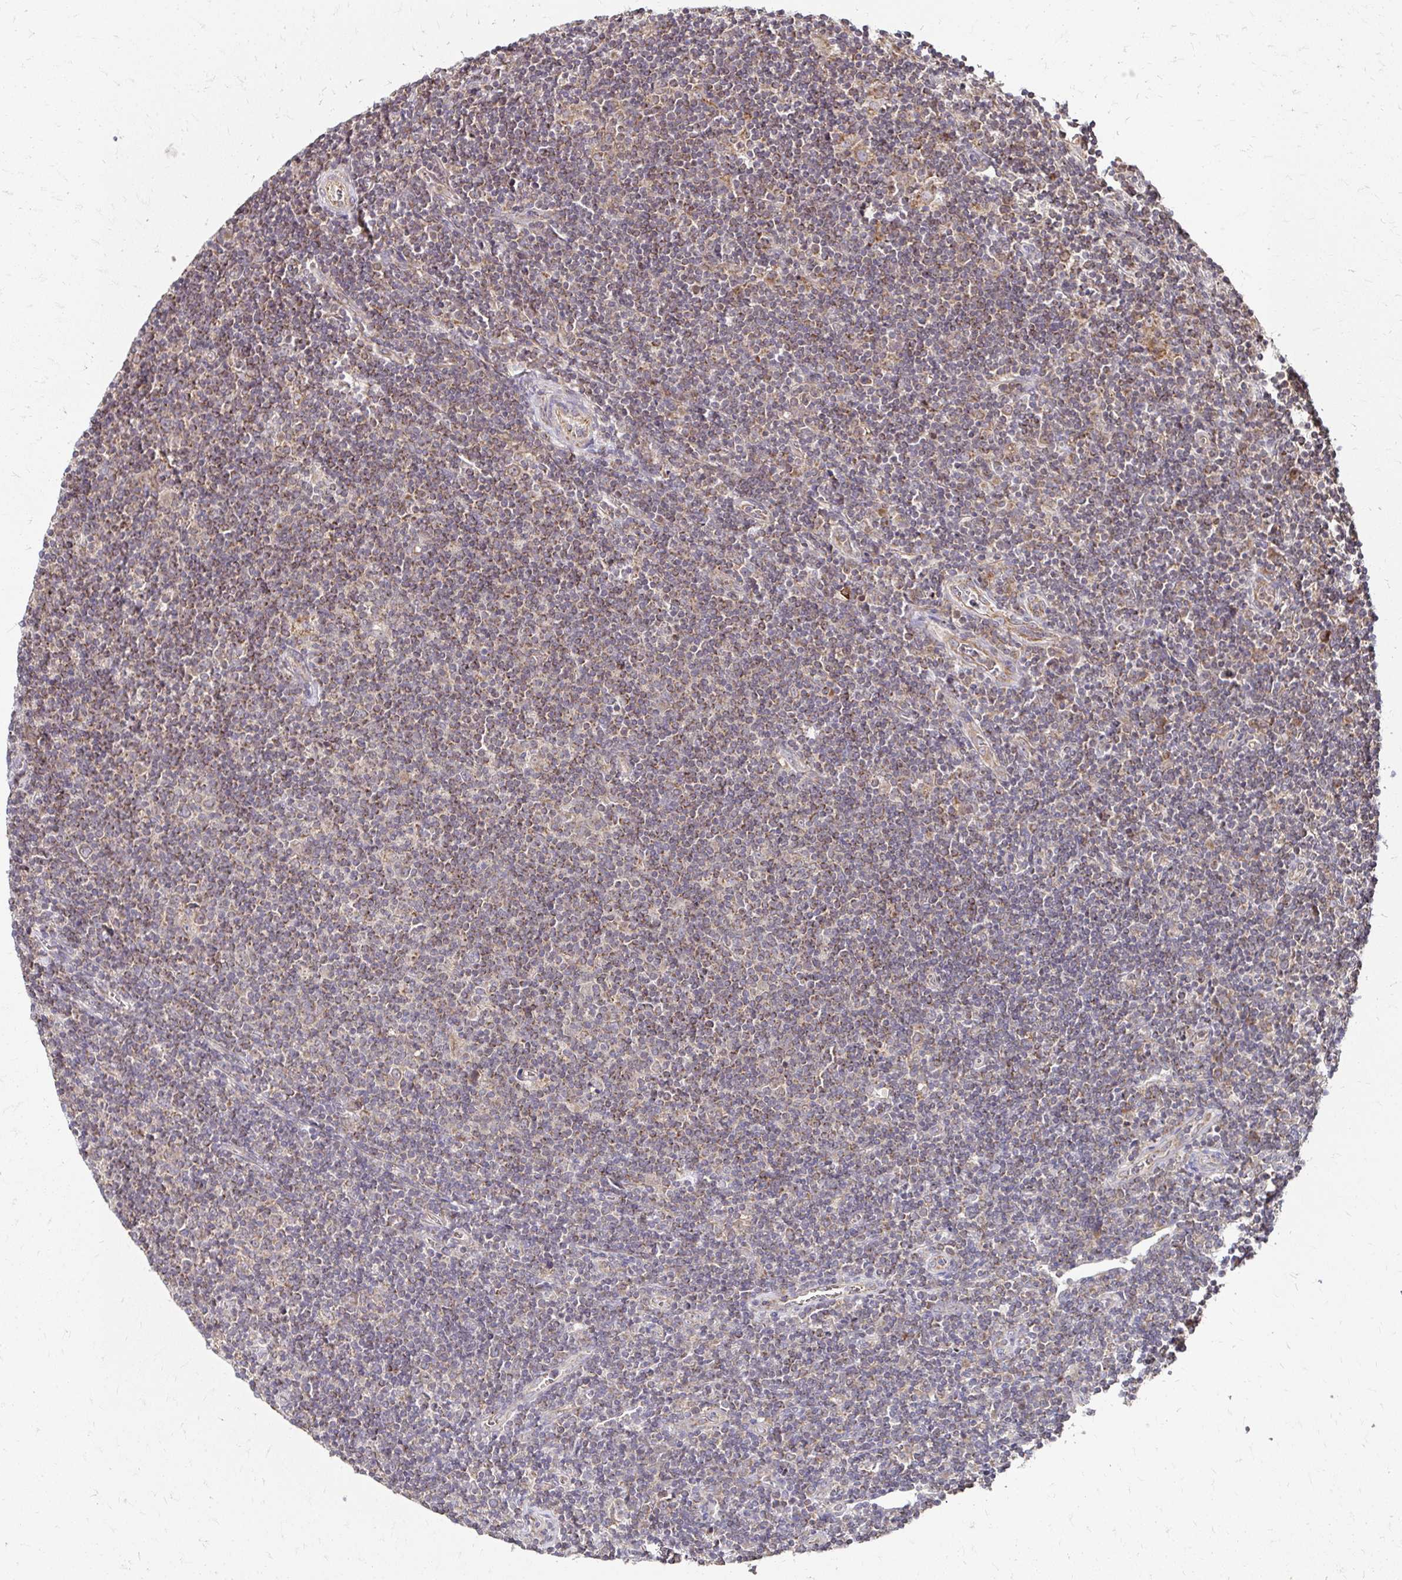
{"staining": {"intensity": "weak", "quantity": ">75%", "location": "cytoplasmic/membranous"}, "tissue": "lymphoma", "cell_type": "Tumor cells", "image_type": "cancer", "snomed": [{"axis": "morphology", "description": "Hodgkin's disease, NOS"}, {"axis": "topography", "description": "Lymph node"}], "caption": "A high-resolution photomicrograph shows IHC staining of lymphoma, which exhibits weak cytoplasmic/membranous positivity in approximately >75% of tumor cells.", "gene": "ZW10", "patient": {"sex": "male", "age": 40}}